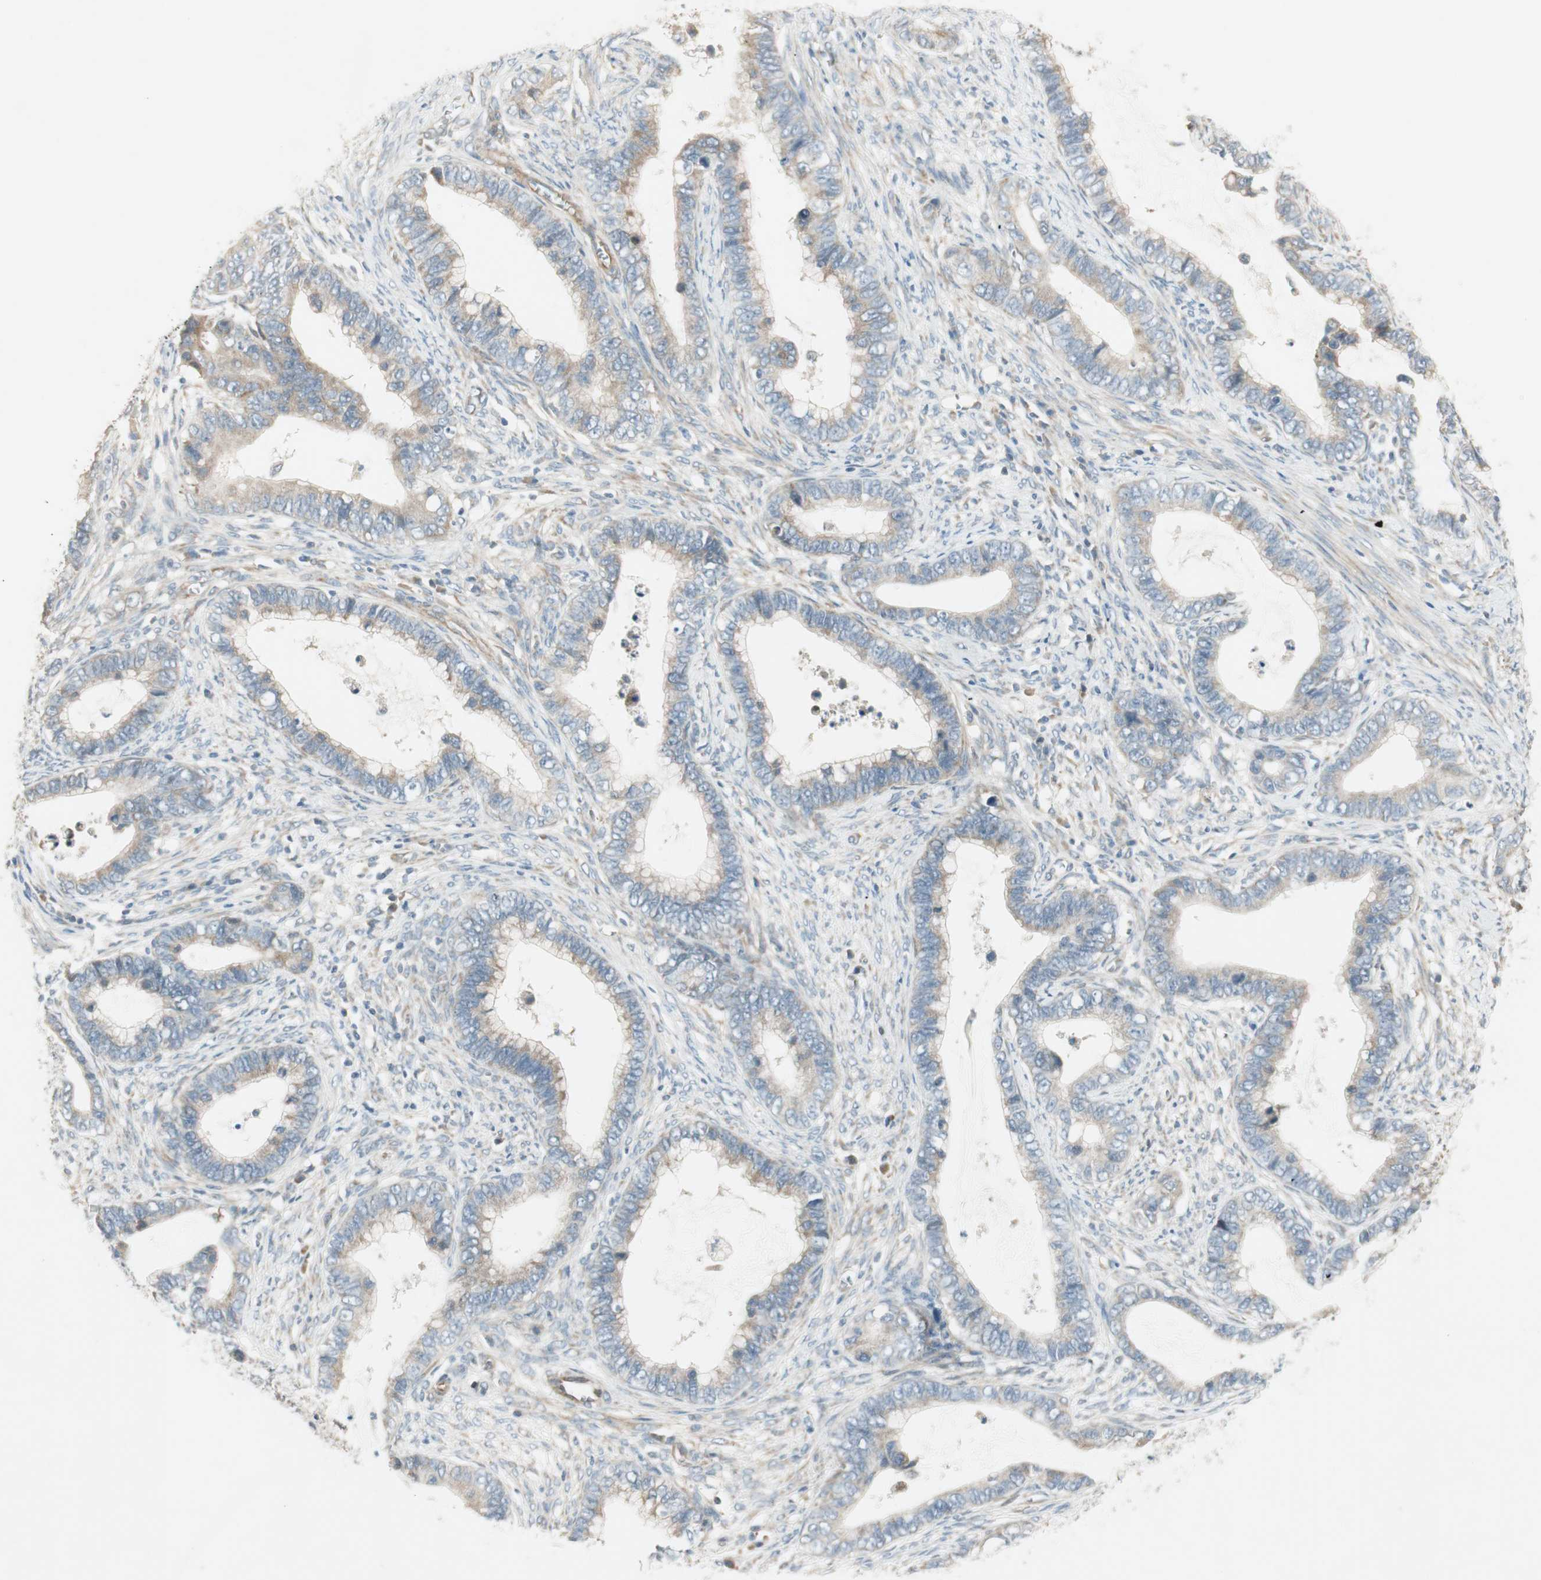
{"staining": {"intensity": "weak", "quantity": "<25%", "location": "cytoplasmic/membranous"}, "tissue": "cervical cancer", "cell_type": "Tumor cells", "image_type": "cancer", "snomed": [{"axis": "morphology", "description": "Adenocarcinoma, NOS"}, {"axis": "topography", "description": "Cervix"}], "caption": "A high-resolution photomicrograph shows immunohistochemistry (IHC) staining of cervical cancer (adenocarcinoma), which displays no significant expression in tumor cells.", "gene": "STON1-GTF2A1L", "patient": {"sex": "female", "age": 44}}